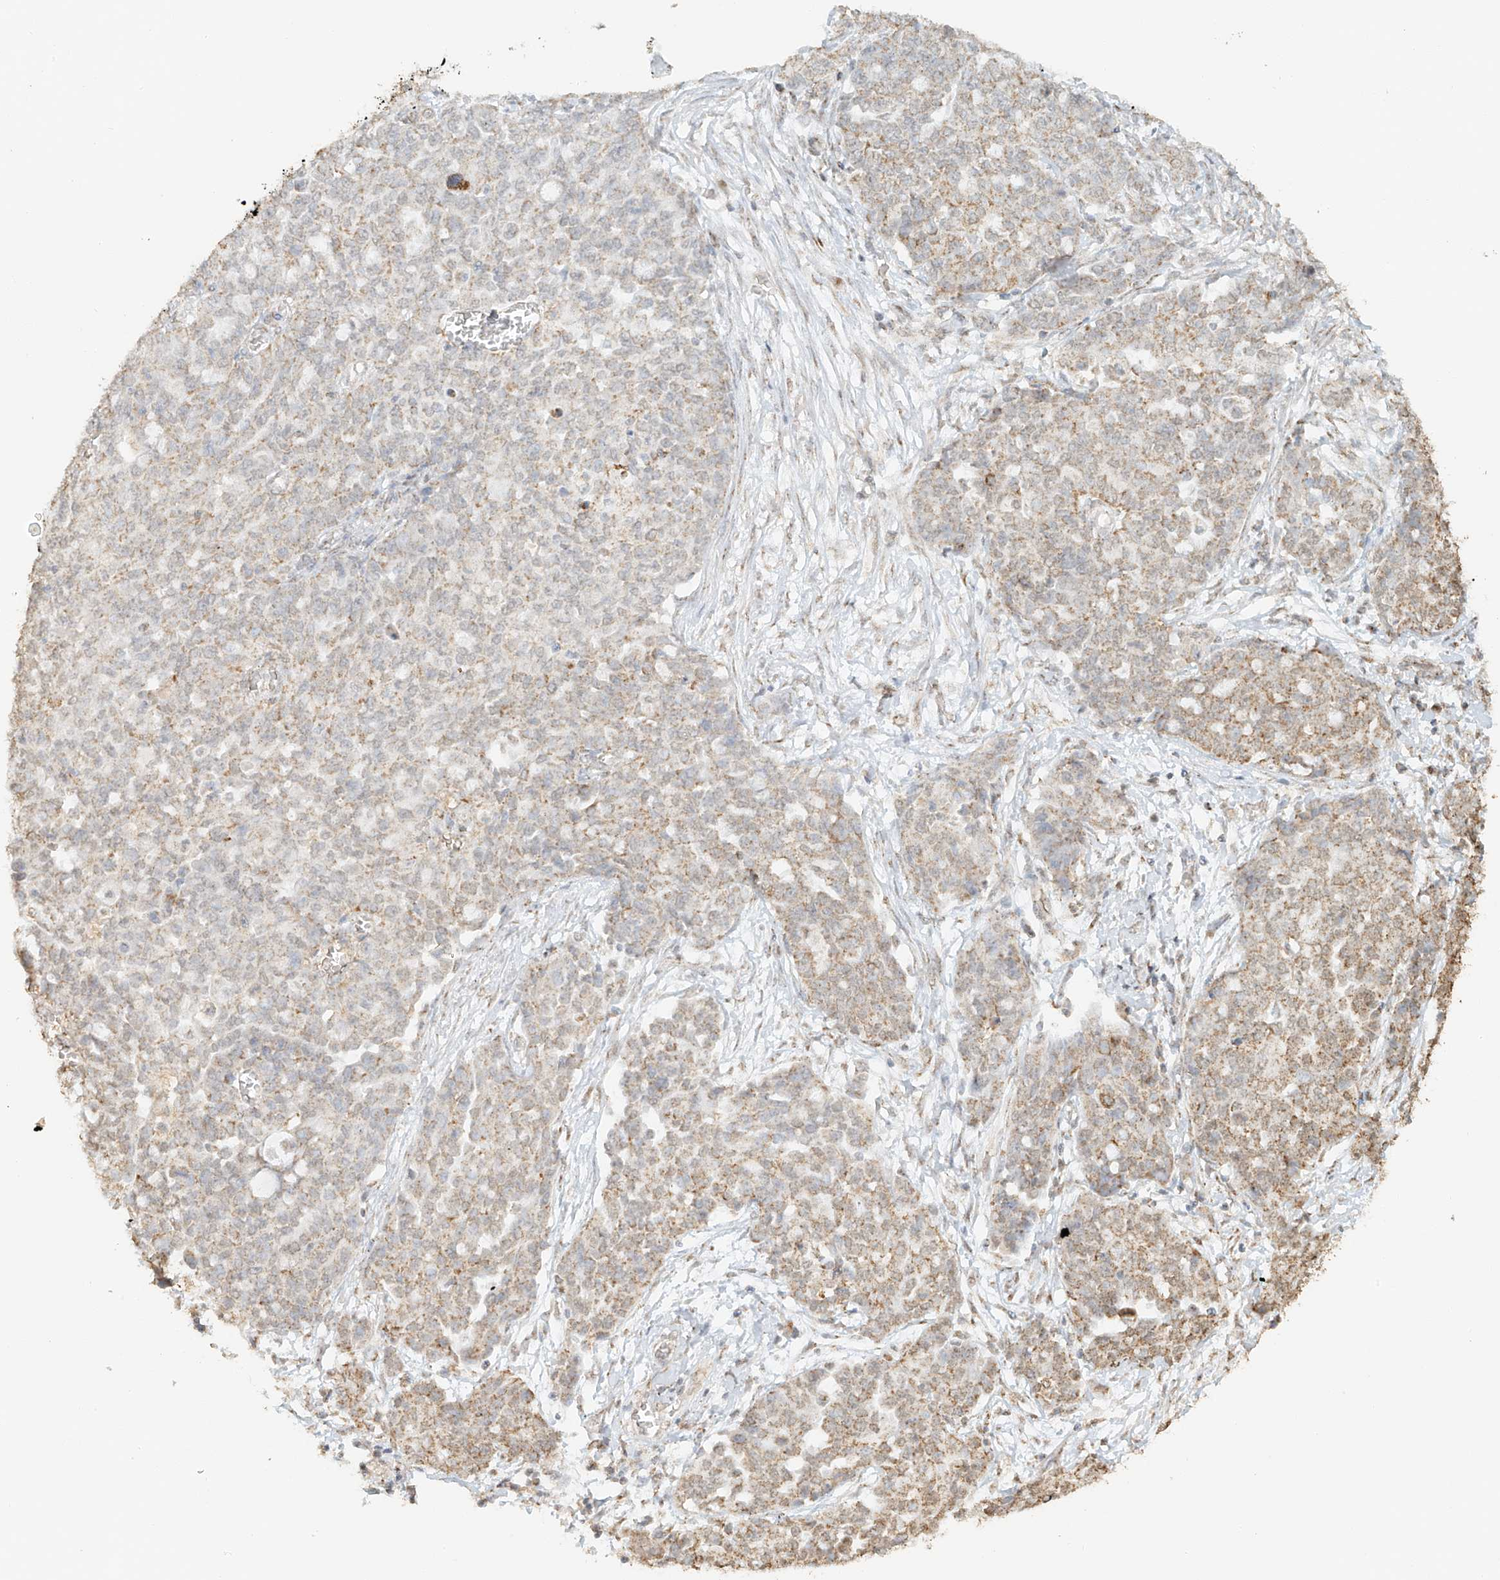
{"staining": {"intensity": "weak", "quantity": ">75%", "location": "cytoplasmic/membranous"}, "tissue": "ovarian cancer", "cell_type": "Tumor cells", "image_type": "cancer", "snomed": [{"axis": "morphology", "description": "Cystadenocarcinoma, serous, NOS"}, {"axis": "topography", "description": "Soft tissue"}, {"axis": "topography", "description": "Ovary"}], "caption": "About >75% of tumor cells in ovarian cancer (serous cystadenocarcinoma) display weak cytoplasmic/membranous protein expression as visualized by brown immunohistochemical staining.", "gene": "MIPEP", "patient": {"sex": "female", "age": 57}}